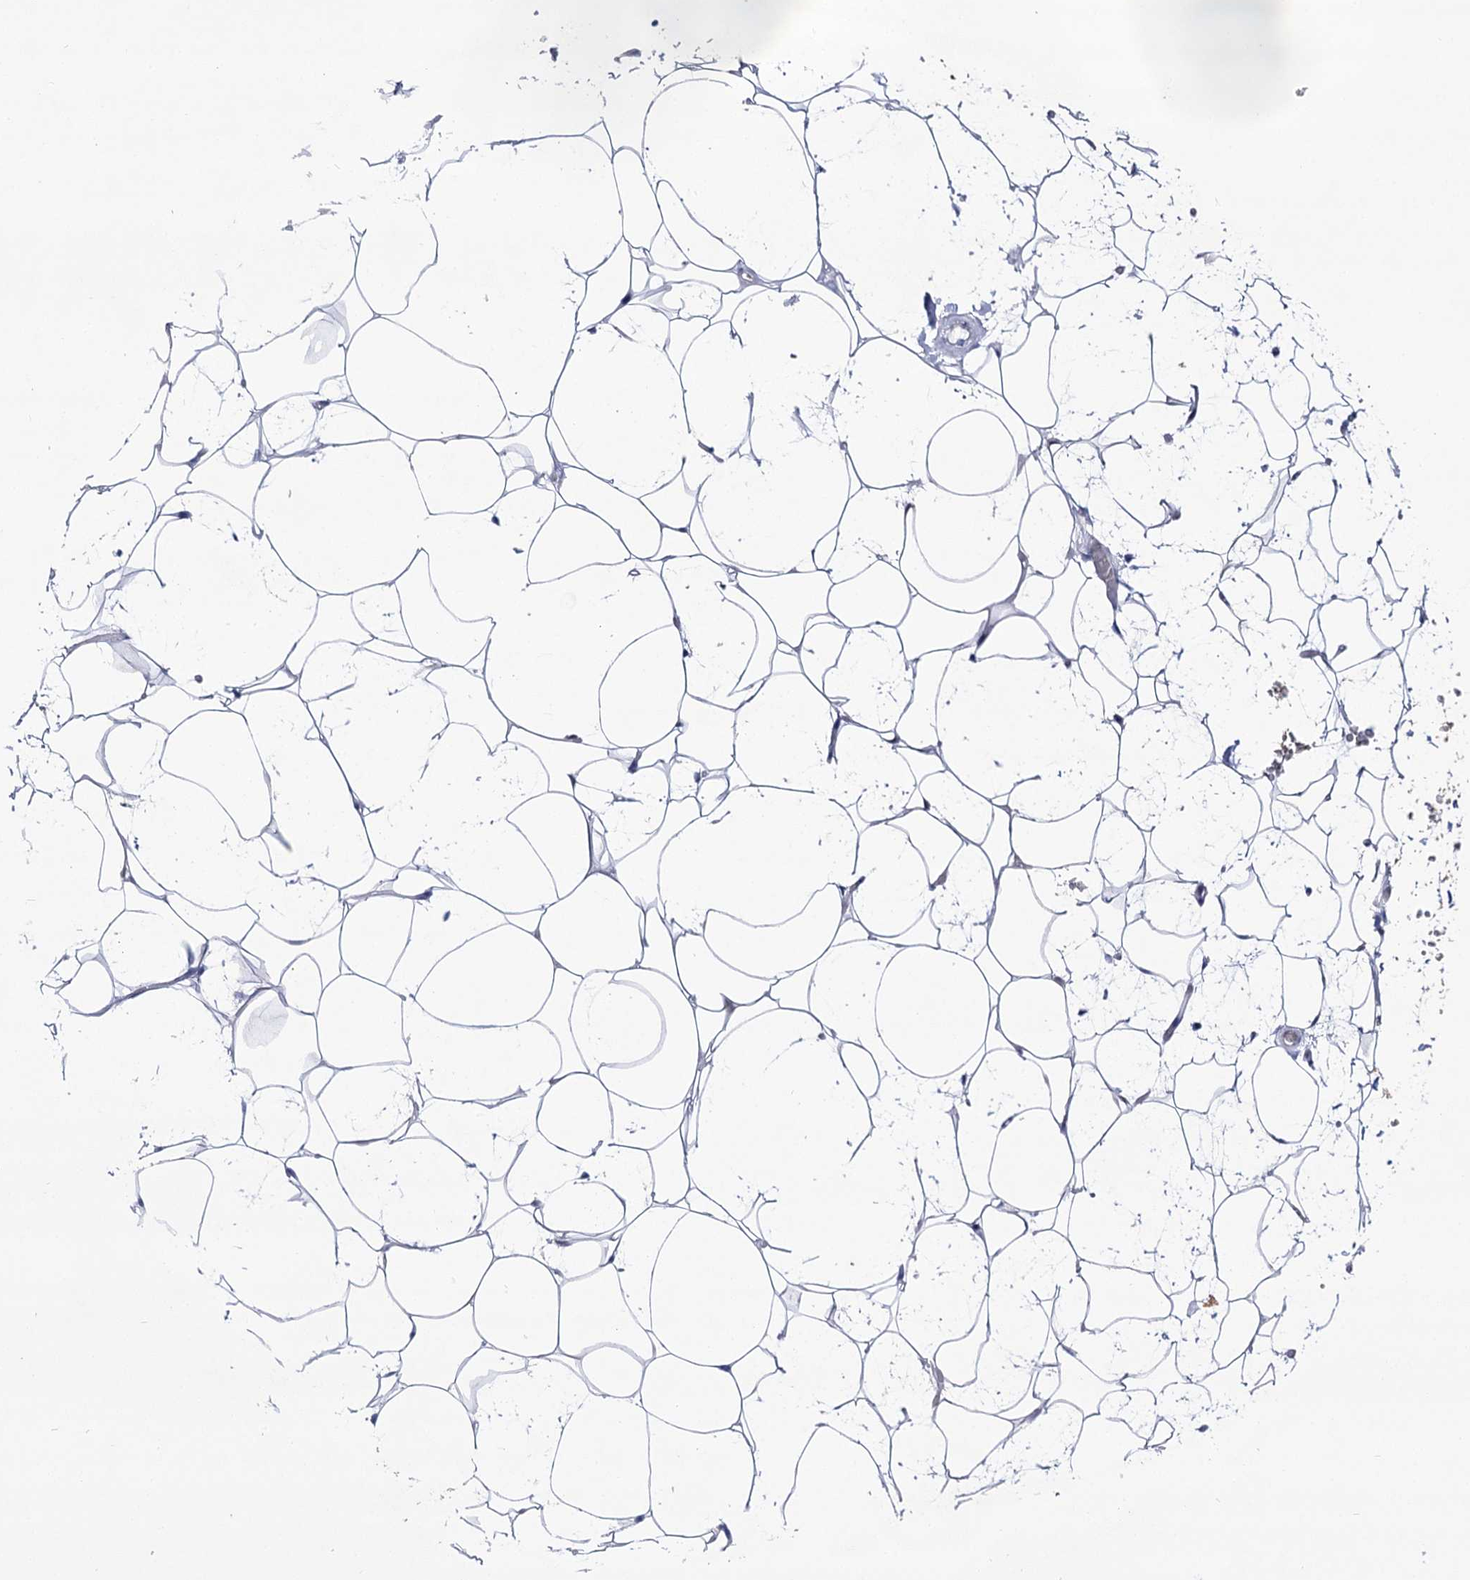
{"staining": {"intensity": "negative", "quantity": "none", "location": "none"}, "tissue": "adipose tissue", "cell_type": "Adipocytes", "image_type": "normal", "snomed": [{"axis": "morphology", "description": "Normal tissue, NOS"}, {"axis": "topography", "description": "Breast"}], "caption": "IHC histopathology image of unremarkable human adipose tissue stained for a protein (brown), which shows no positivity in adipocytes.", "gene": "NRAP", "patient": {"sex": "female", "age": 26}}